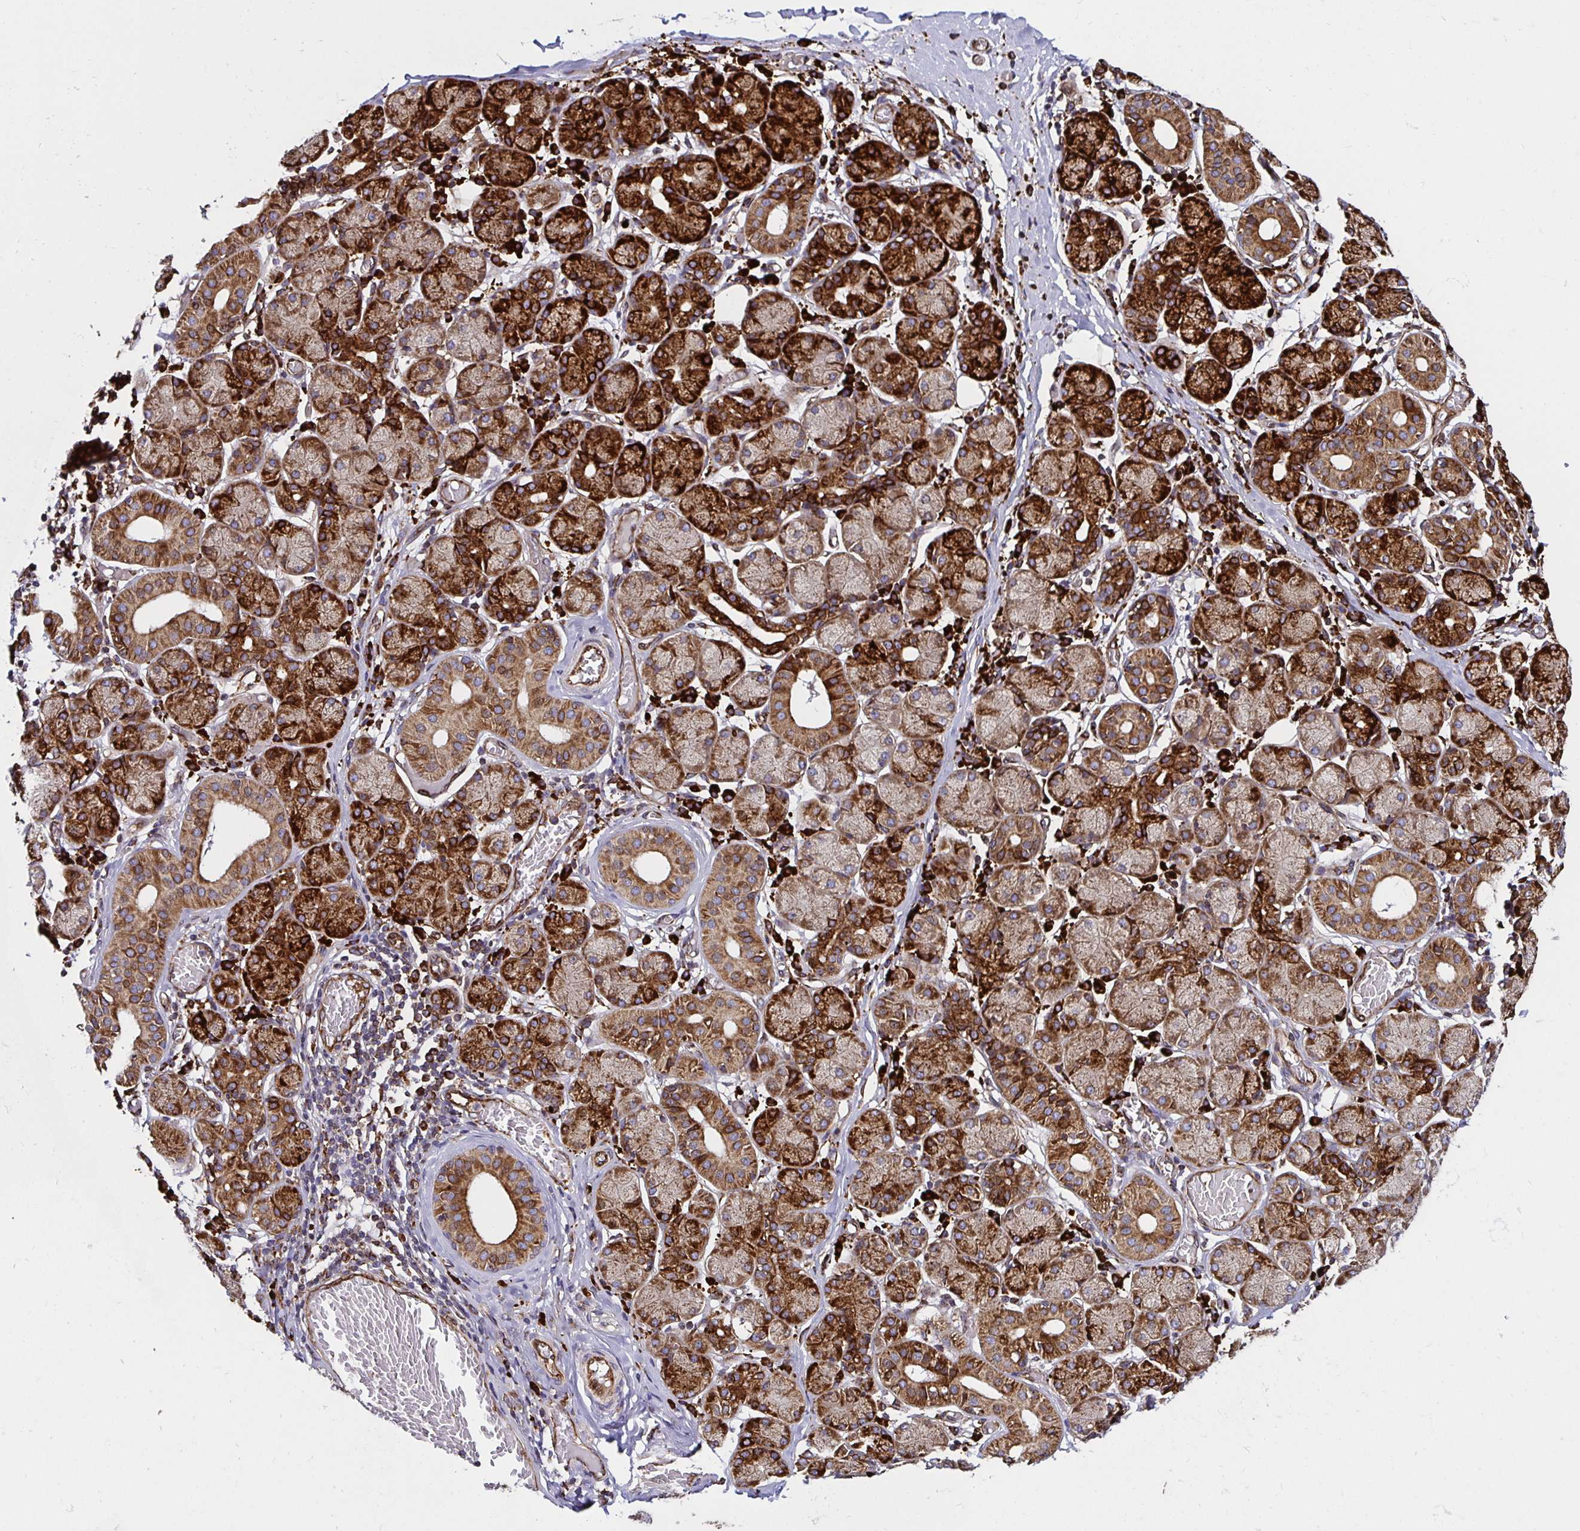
{"staining": {"intensity": "strong", "quantity": ">75%", "location": "cytoplasmic/membranous"}, "tissue": "salivary gland", "cell_type": "Glandular cells", "image_type": "normal", "snomed": [{"axis": "morphology", "description": "Normal tissue, NOS"}, {"axis": "topography", "description": "Salivary gland"}], "caption": "Immunohistochemical staining of unremarkable salivary gland demonstrates >75% levels of strong cytoplasmic/membranous protein expression in about >75% of glandular cells.", "gene": "SMYD3", "patient": {"sex": "female", "age": 24}}